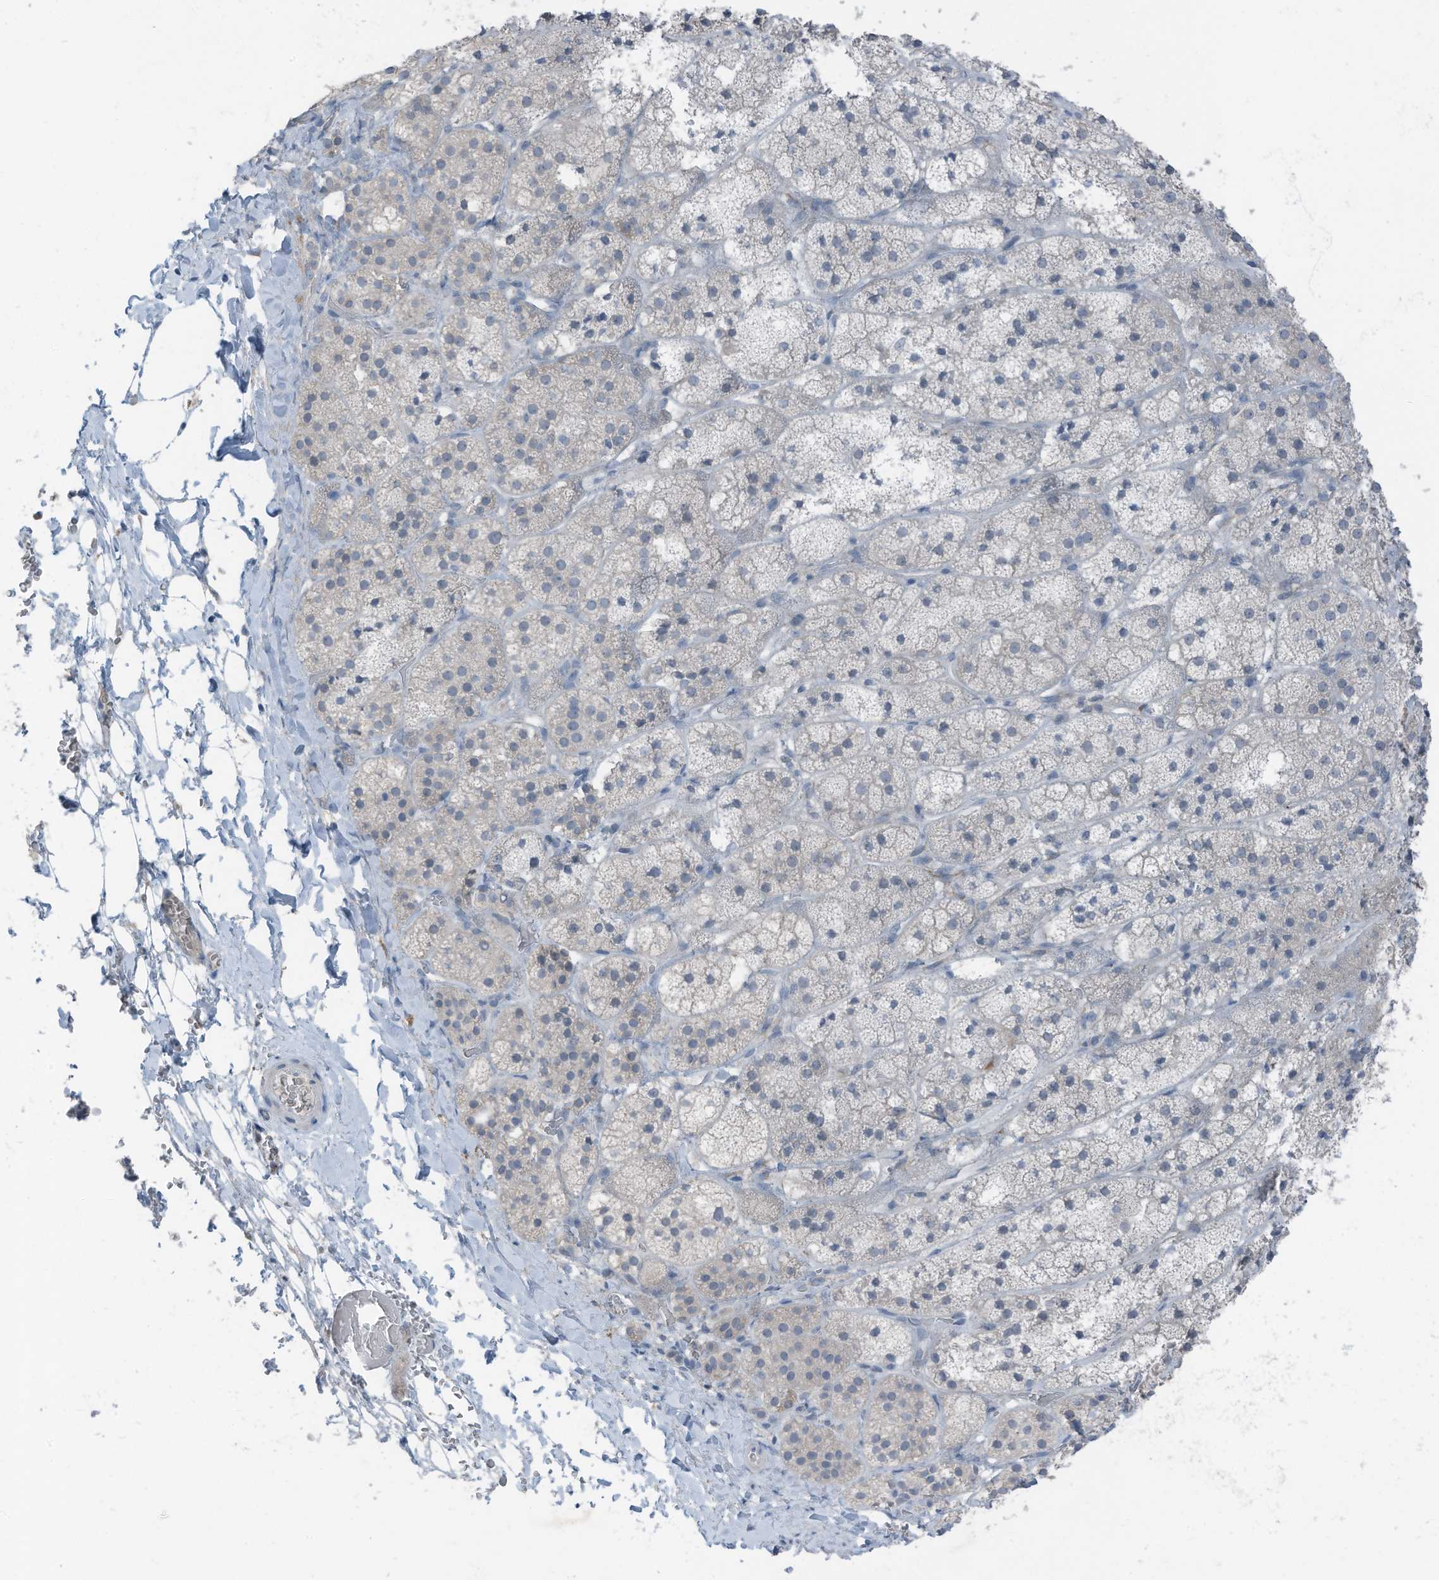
{"staining": {"intensity": "strong", "quantity": "<25%", "location": "cytoplasmic/membranous"}, "tissue": "adrenal gland", "cell_type": "Glandular cells", "image_type": "normal", "snomed": [{"axis": "morphology", "description": "Normal tissue, NOS"}, {"axis": "topography", "description": "Adrenal gland"}], "caption": "Immunohistochemistry (IHC) histopathology image of normal human adrenal gland stained for a protein (brown), which reveals medium levels of strong cytoplasmic/membranous expression in about <25% of glandular cells.", "gene": "ARHGEF33", "patient": {"sex": "female", "age": 44}}